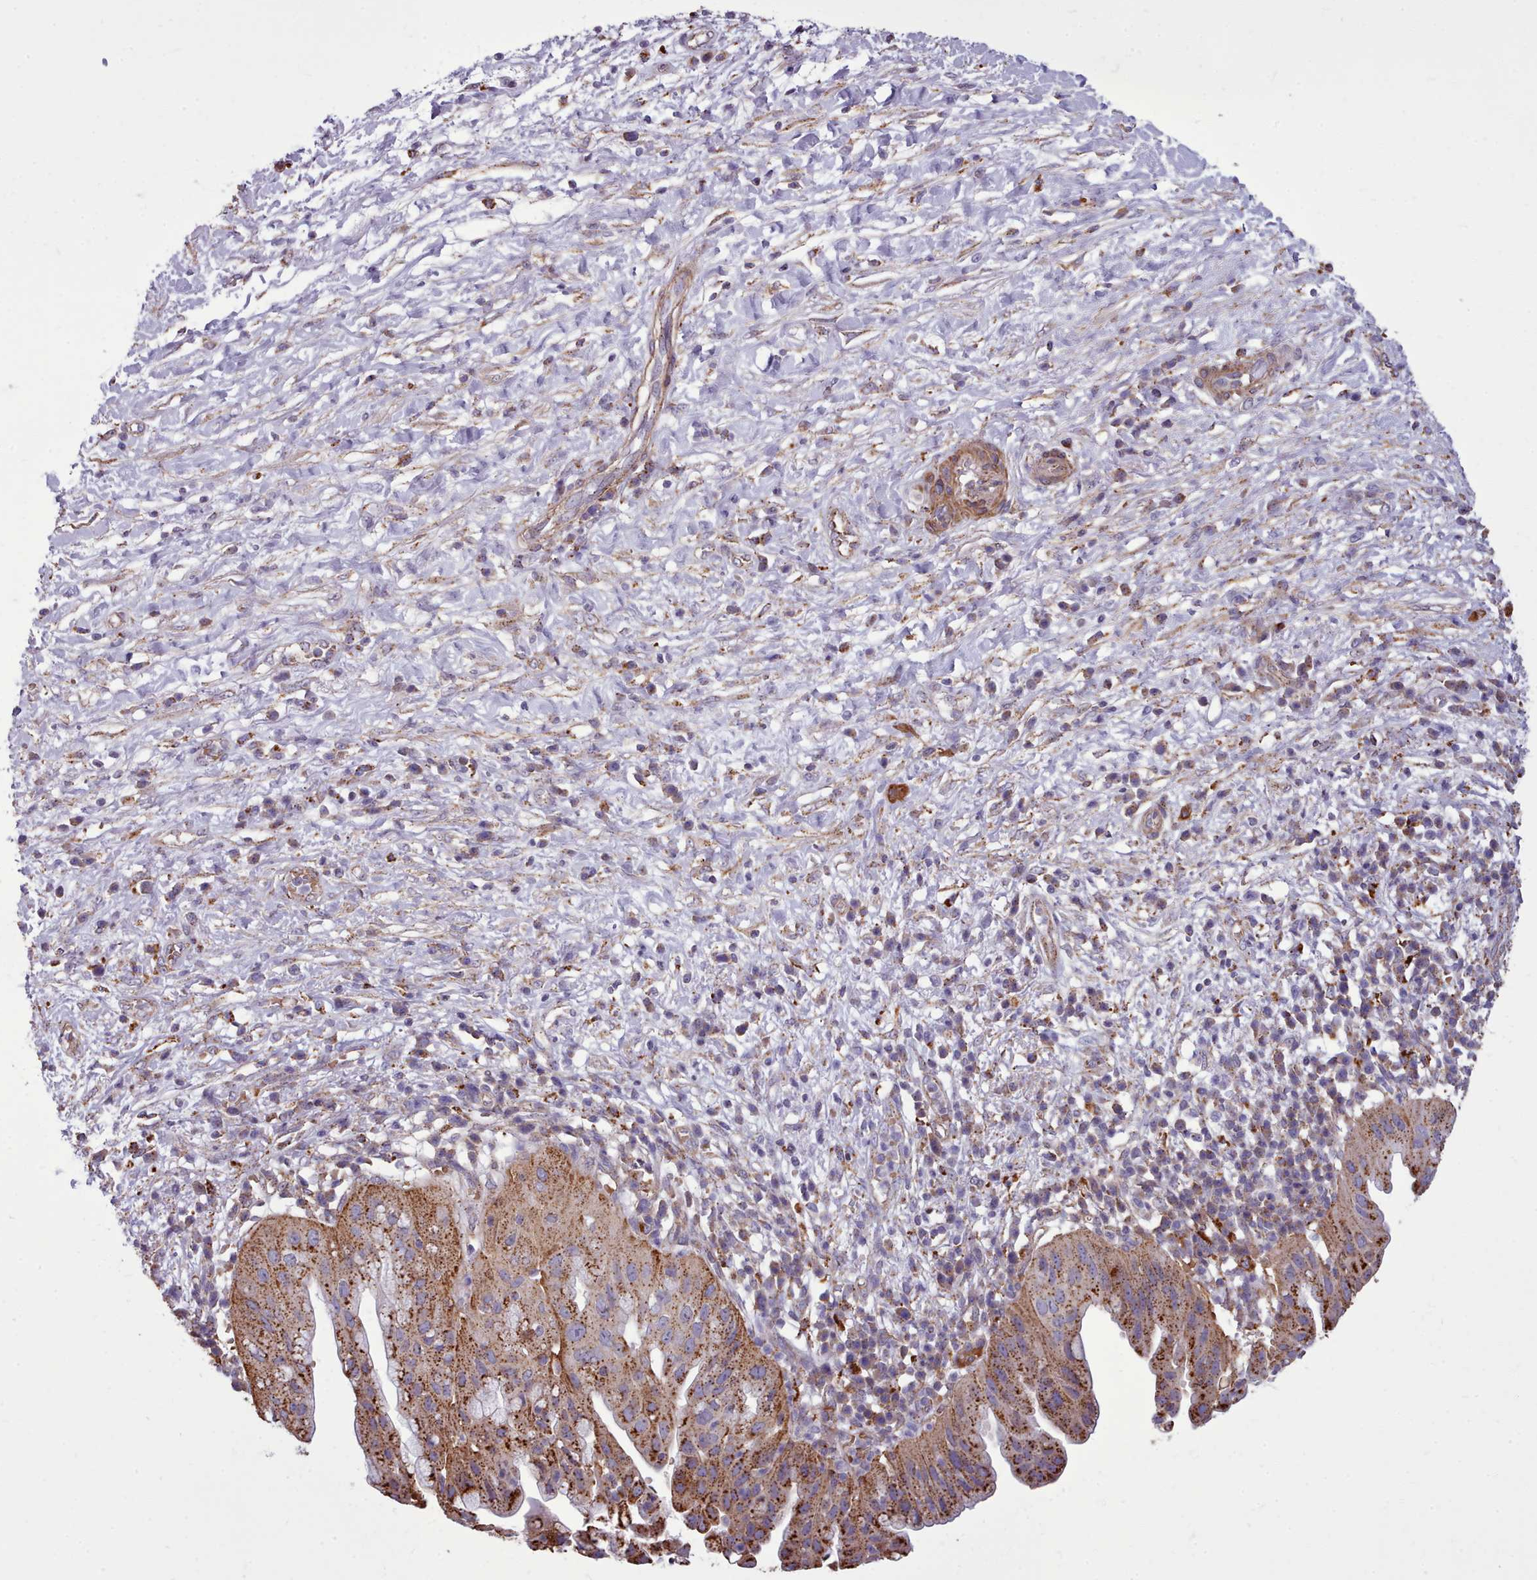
{"staining": {"intensity": "moderate", "quantity": ">75%", "location": "cytoplasmic/membranous"}, "tissue": "pancreatic cancer", "cell_type": "Tumor cells", "image_type": "cancer", "snomed": [{"axis": "morphology", "description": "Adenocarcinoma, NOS"}, {"axis": "topography", "description": "Pancreas"}], "caption": "Pancreatic cancer stained with immunohistochemistry reveals moderate cytoplasmic/membranous staining in approximately >75% of tumor cells.", "gene": "PACSIN3", "patient": {"sex": "male", "age": 68}}